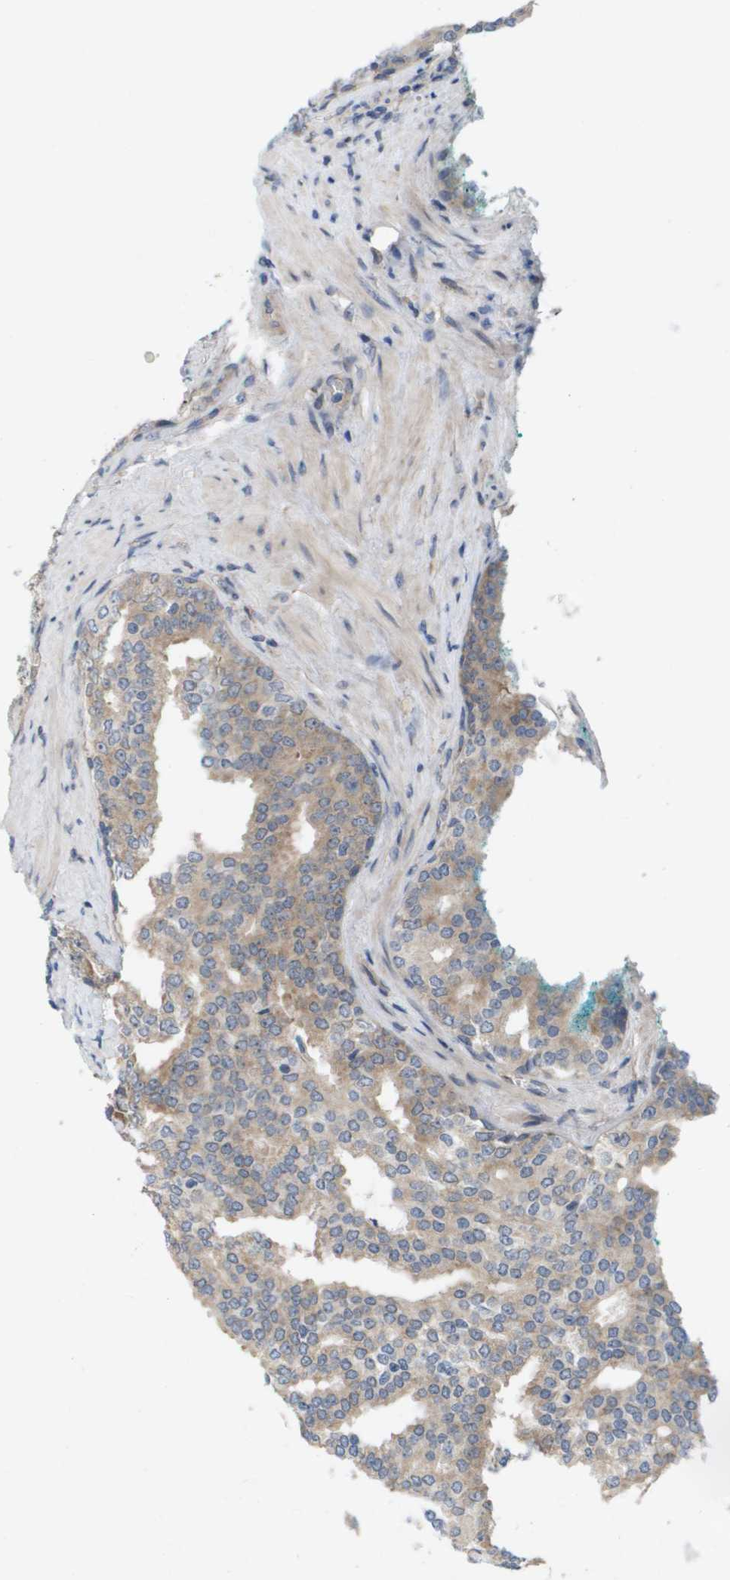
{"staining": {"intensity": "weak", "quantity": ">75%", "location": "cytoplasmic/membranous"}, "tissue": "prostate cancer", "cell_type": "Tumor cells", "image_type": "cancer", "snomed": [{"axis": "morphology", "description": "Adenocarcinoma, High grade"}, {"axis": "topography", "description": "Prostate"}], "caption": "The histopathology image exhibits a brown stain indicating the presence of a protein in the cytoplasmic/membranous of tumor cells in prostate high-grade adenocarcinoma.", "gene": "MTARC2", "patient": {"sex": "male", "age": 71}}